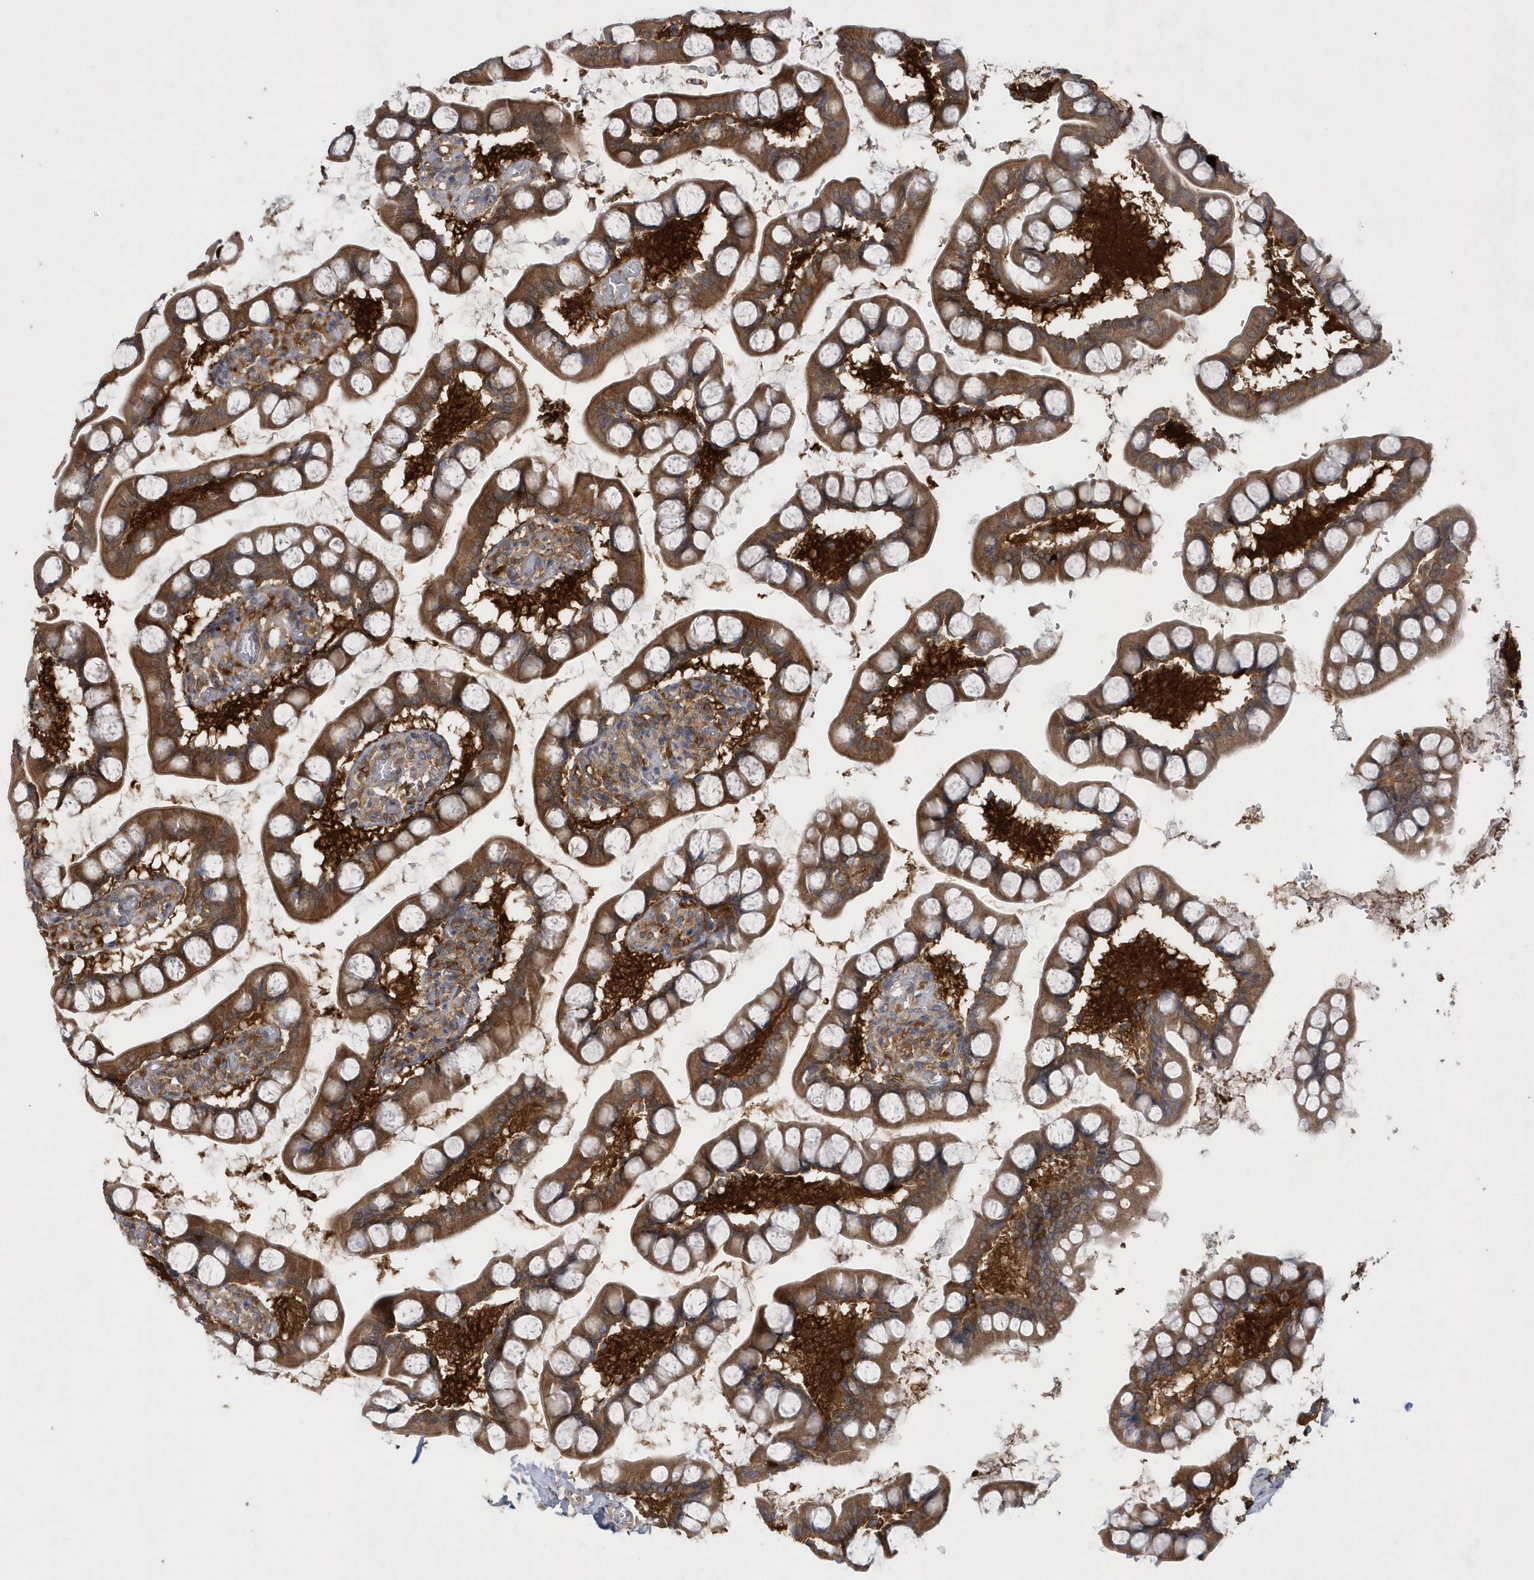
{"staining": {"intensity": "strong", "quantity": ">75%", "location": "cytoplasmic/membranous"}, "tissue": "small intestine", "cell_type": "Glandular cells", "image_type": "normal", "snomed": [{"axis": "morphology", "description": "Normal tissue, NOS"}, {"axis": "topography", "description": "Small intestine"}], "caption": "Immunohistochemical staining of unremarkable small intestine reveals >75% levels of strong cytoplasmic/membranous protein staining in approximately >75% of glandular cells.", "gene": "PAICS", "patient": {"sex": "male", "age": 52}}